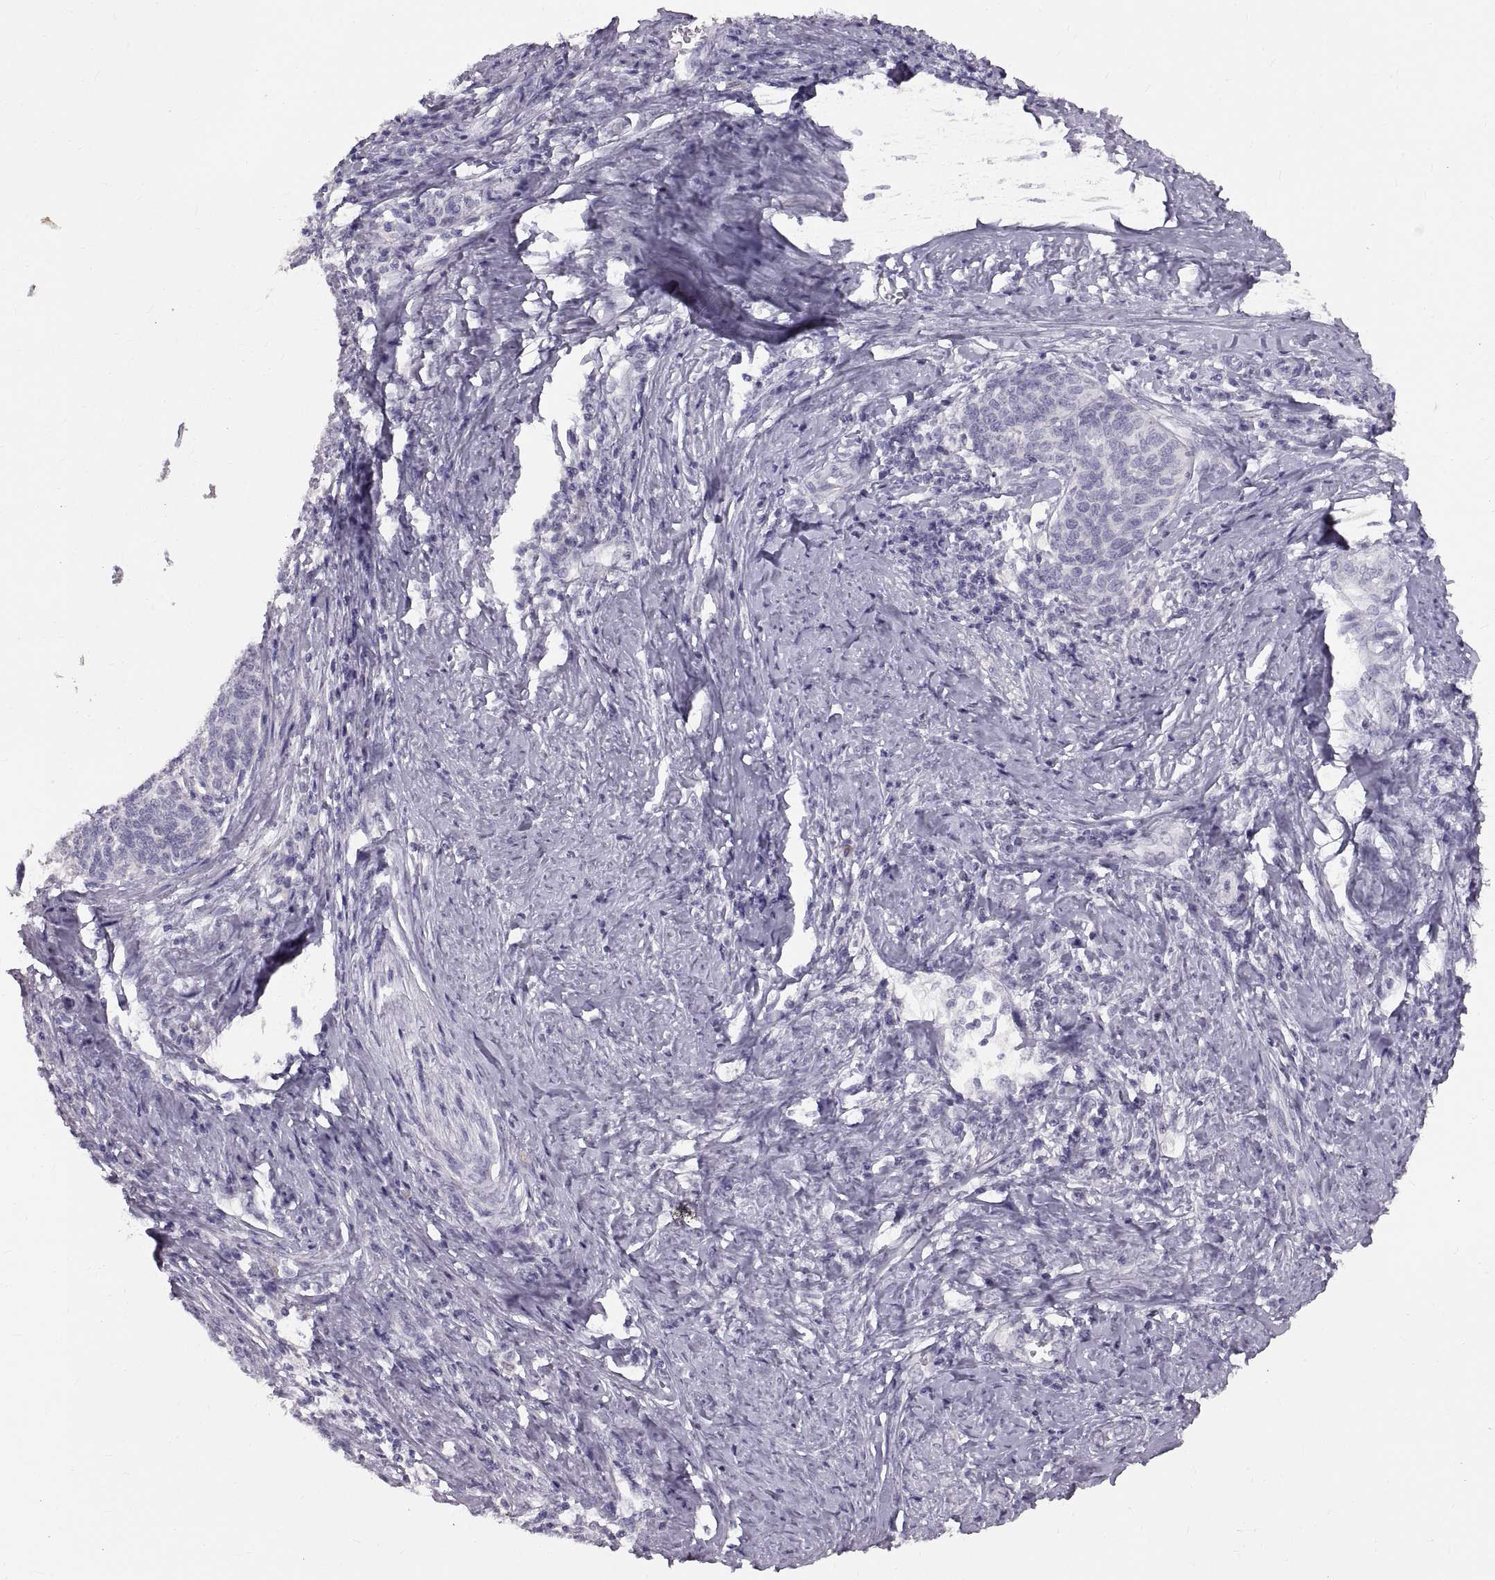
{"staining": {"intensity": "negative", "quantity": "none", "location": "none"}, "tissue": "cervical cancer", "cell_type": "Tumor cells", "image_type": "cancer", "snomed": [{"axis": "morphology", "description": "Squamous cell carcinoma, NOS"}, {"axis": "topography", "description": "Cervix"}], "caption": "Tumor cells show no significant protein positivity in squamous cell carcinoma (cervical).", "gene": "SPACDR", "patient": {"sex": "female", "age": 39}}